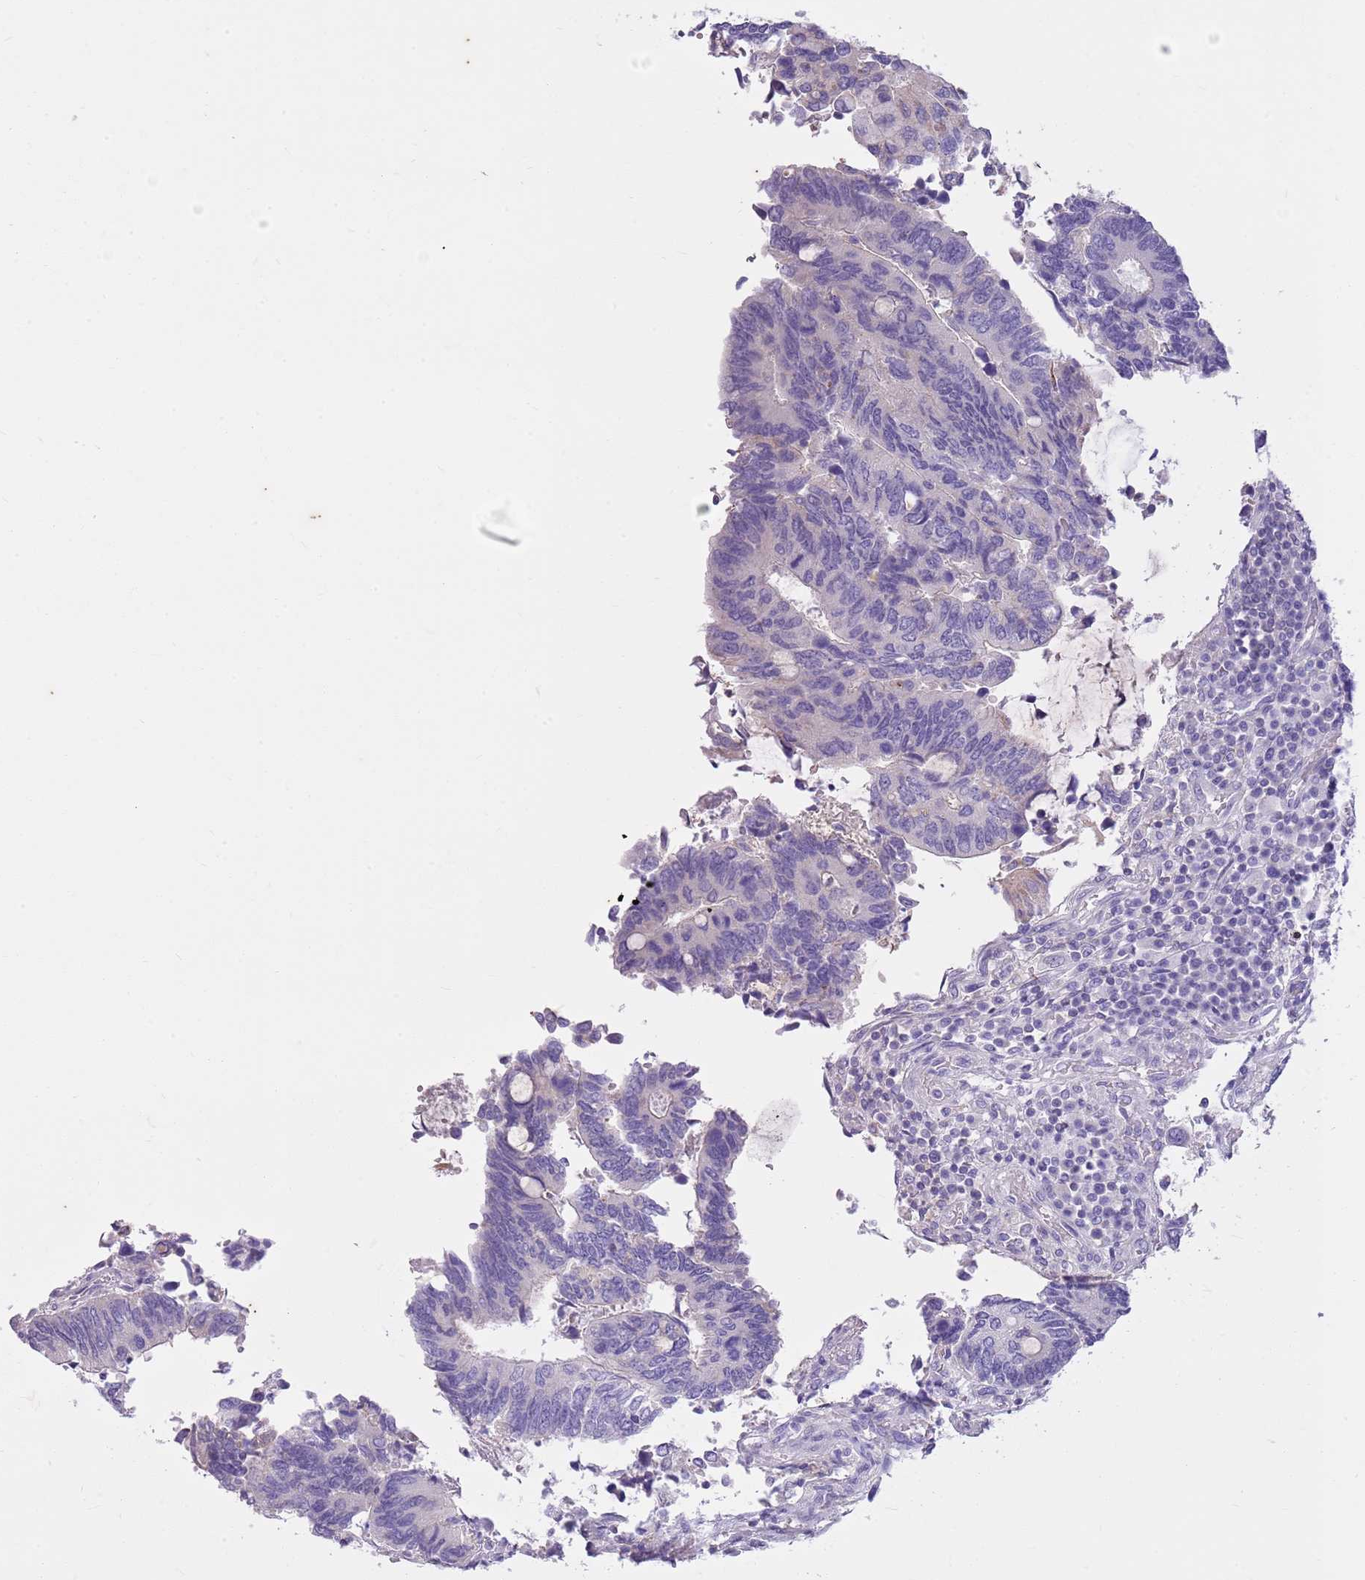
{"staining": {"intensity": "negative", "quantity": "none", "location": "none"}, "tissue": "colorectal cancer", "cell_type": "Tumor cells", "image_type": "cancer", "snomed": [{"axis": "morphology", "description": "Adenocarcinoma, NOS"}, {"axis": "topography", "description": "Colon"}], "caption": "DAB (3,3'-diaminobenzidine) immunohistochemical staining of human colorectal cancer (adenocarcinoma) reveals no significant positivity in tumor cells.", "gene": "CNPPD1", "patient": {"sex": "male", "age": 87}}